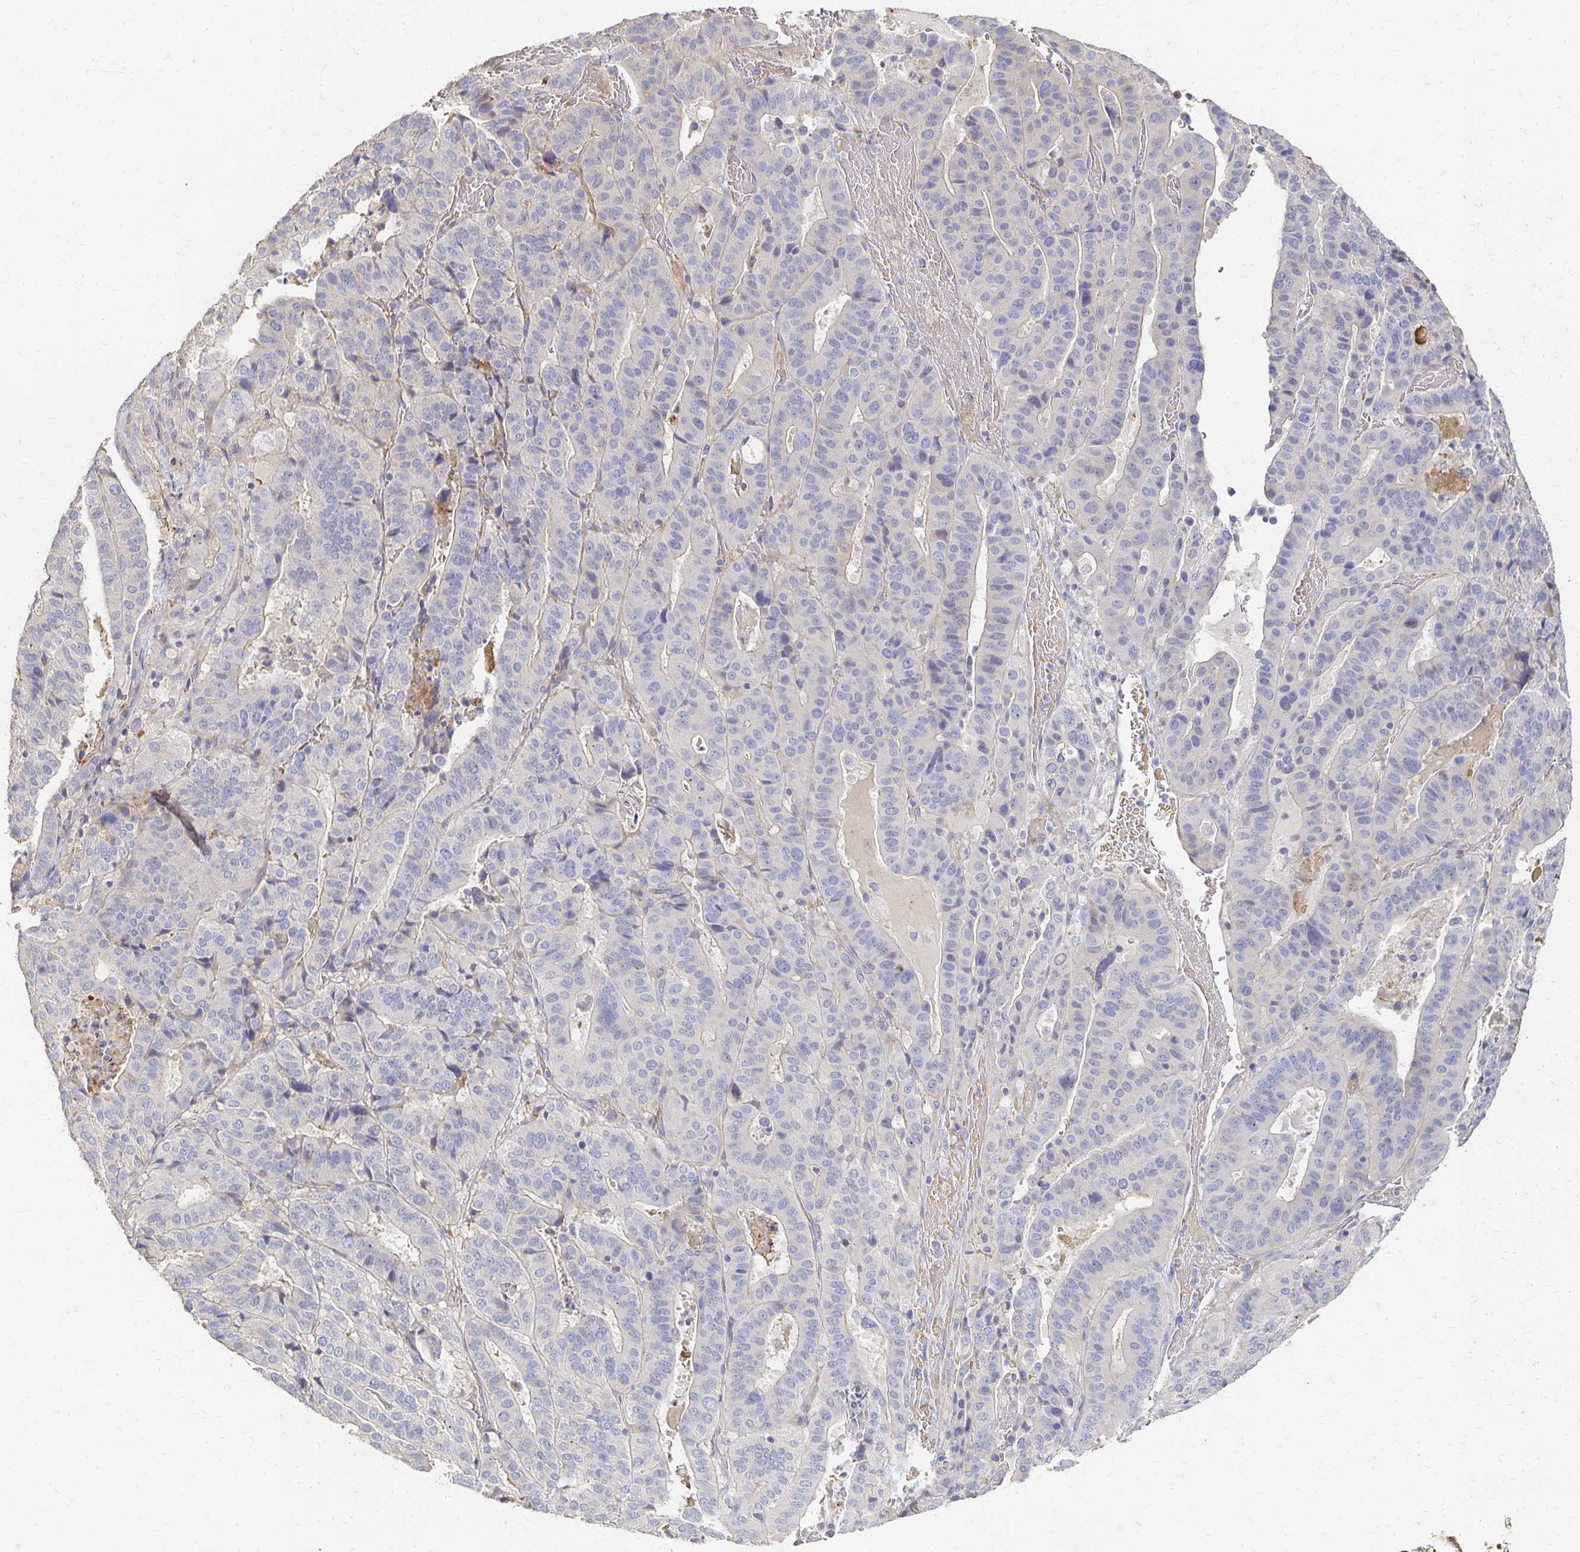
{"staining": {"intensity": "negative", "quantity": "none", "location": "none"}, "tissue": "stomach cancer", "cell_type": "Tumor cells", "image_type": "cancer", "snomed": [{"axis": "morphology", "description": "Adenocarcinoma, NOS"}, {"axis": "topography", "description": "Stomach"}], "caption": "Tumor cells are negative for brown protein staining in stomach adenocarcinoma.", "gene": "CST6", "patient": {"sex": "male", "age": 48}}